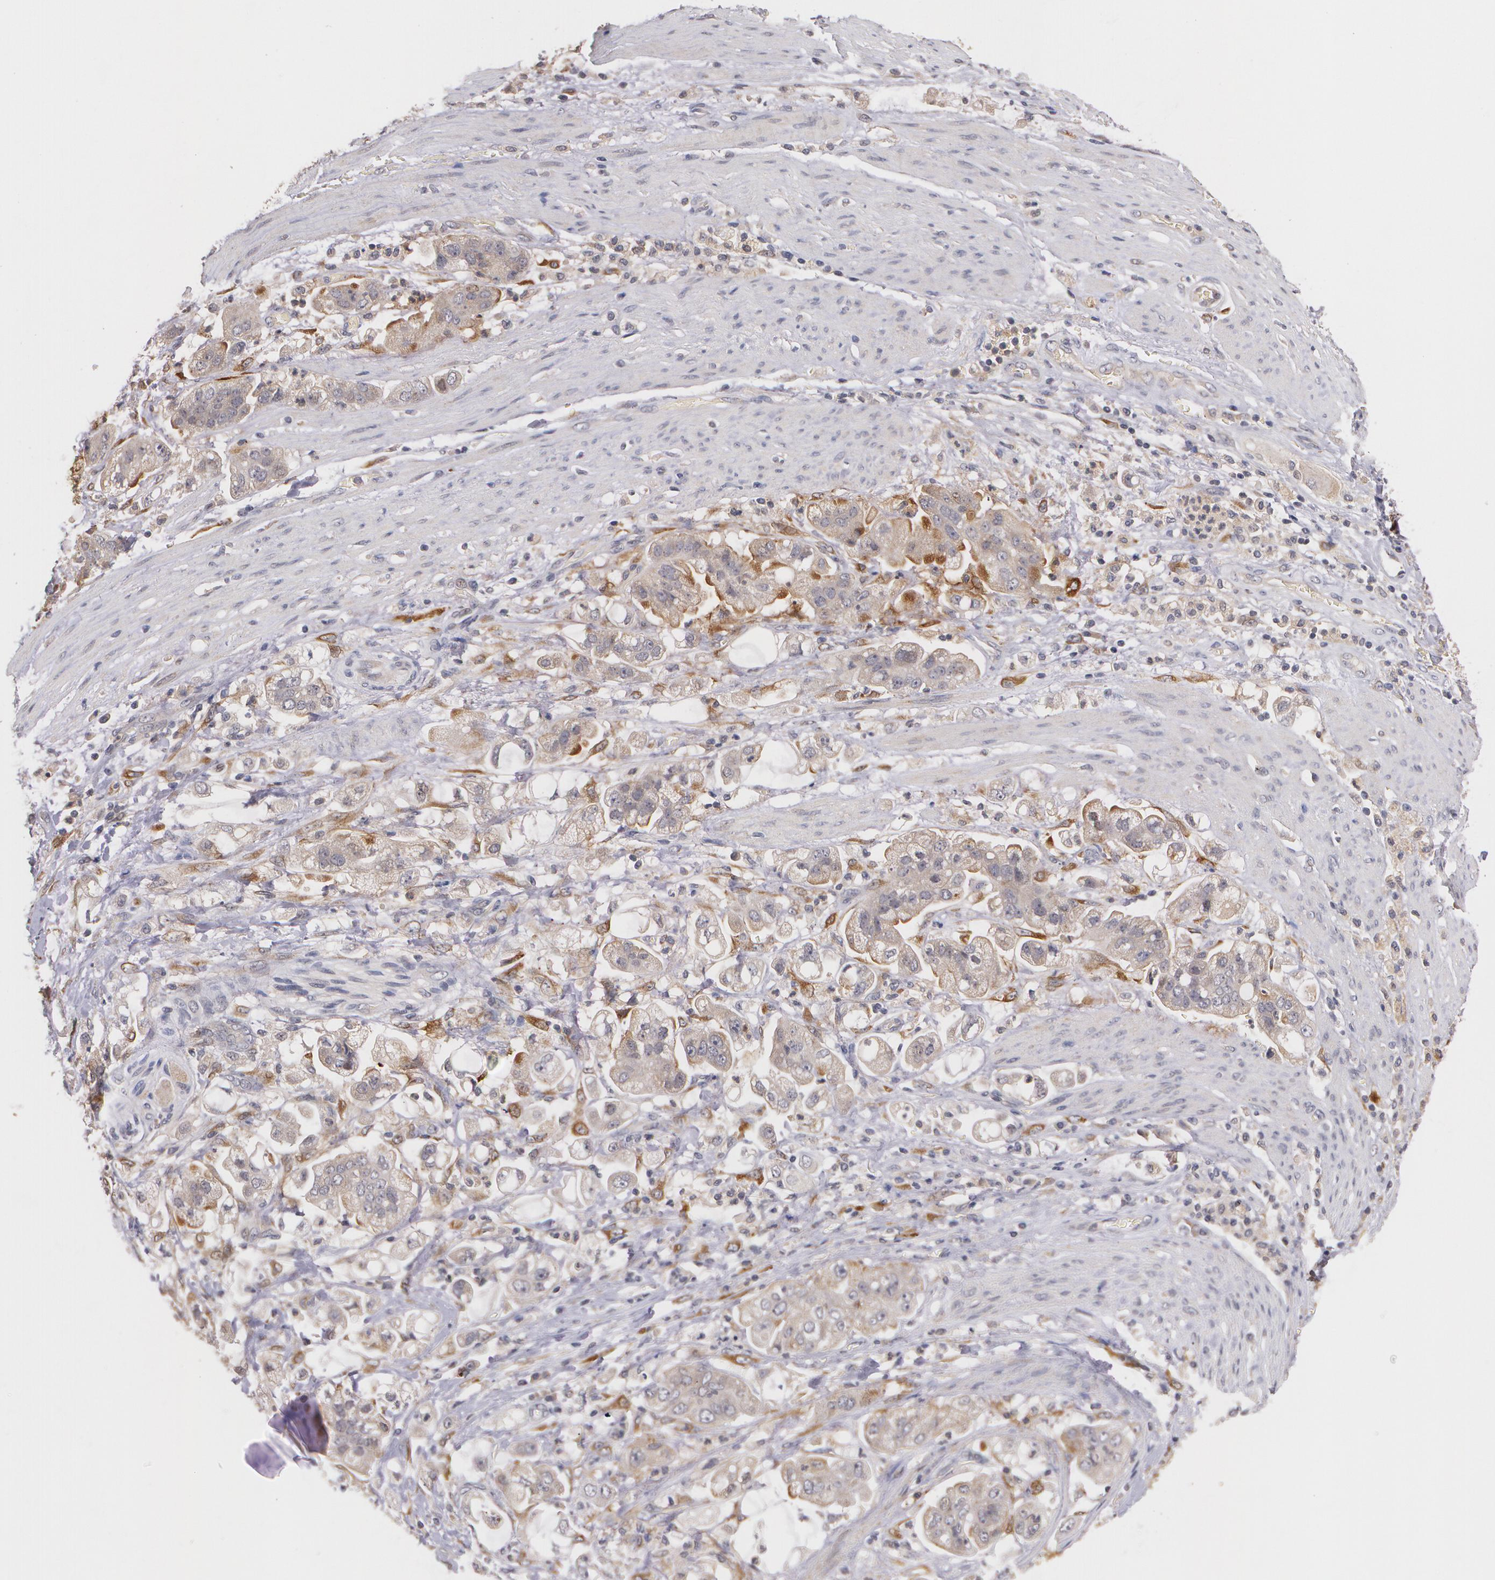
{"staining": {"intensity": "weak", "quantity": "25%-75%", "location": "cytoplasmic/membranous"}, "tissue": "stomach cancer", "cell_type": "Tumor cells", "image_type": "cancer", "snomed": [{"axis": "morphology", "description": "Adenocarcinoma, NOS"}, {"axis": "topography", "description": "Stomach"}], "caption": "Approximately 25%-75% of tumor cells in human stomach cancer (adenocarcinoma) exhibit weak cytoplasmic/membranous protein staining as visualized by brown immunohistochemical staining.", "gene": "IFNGR2", "patient": {"sex": "male", "age": 62}}